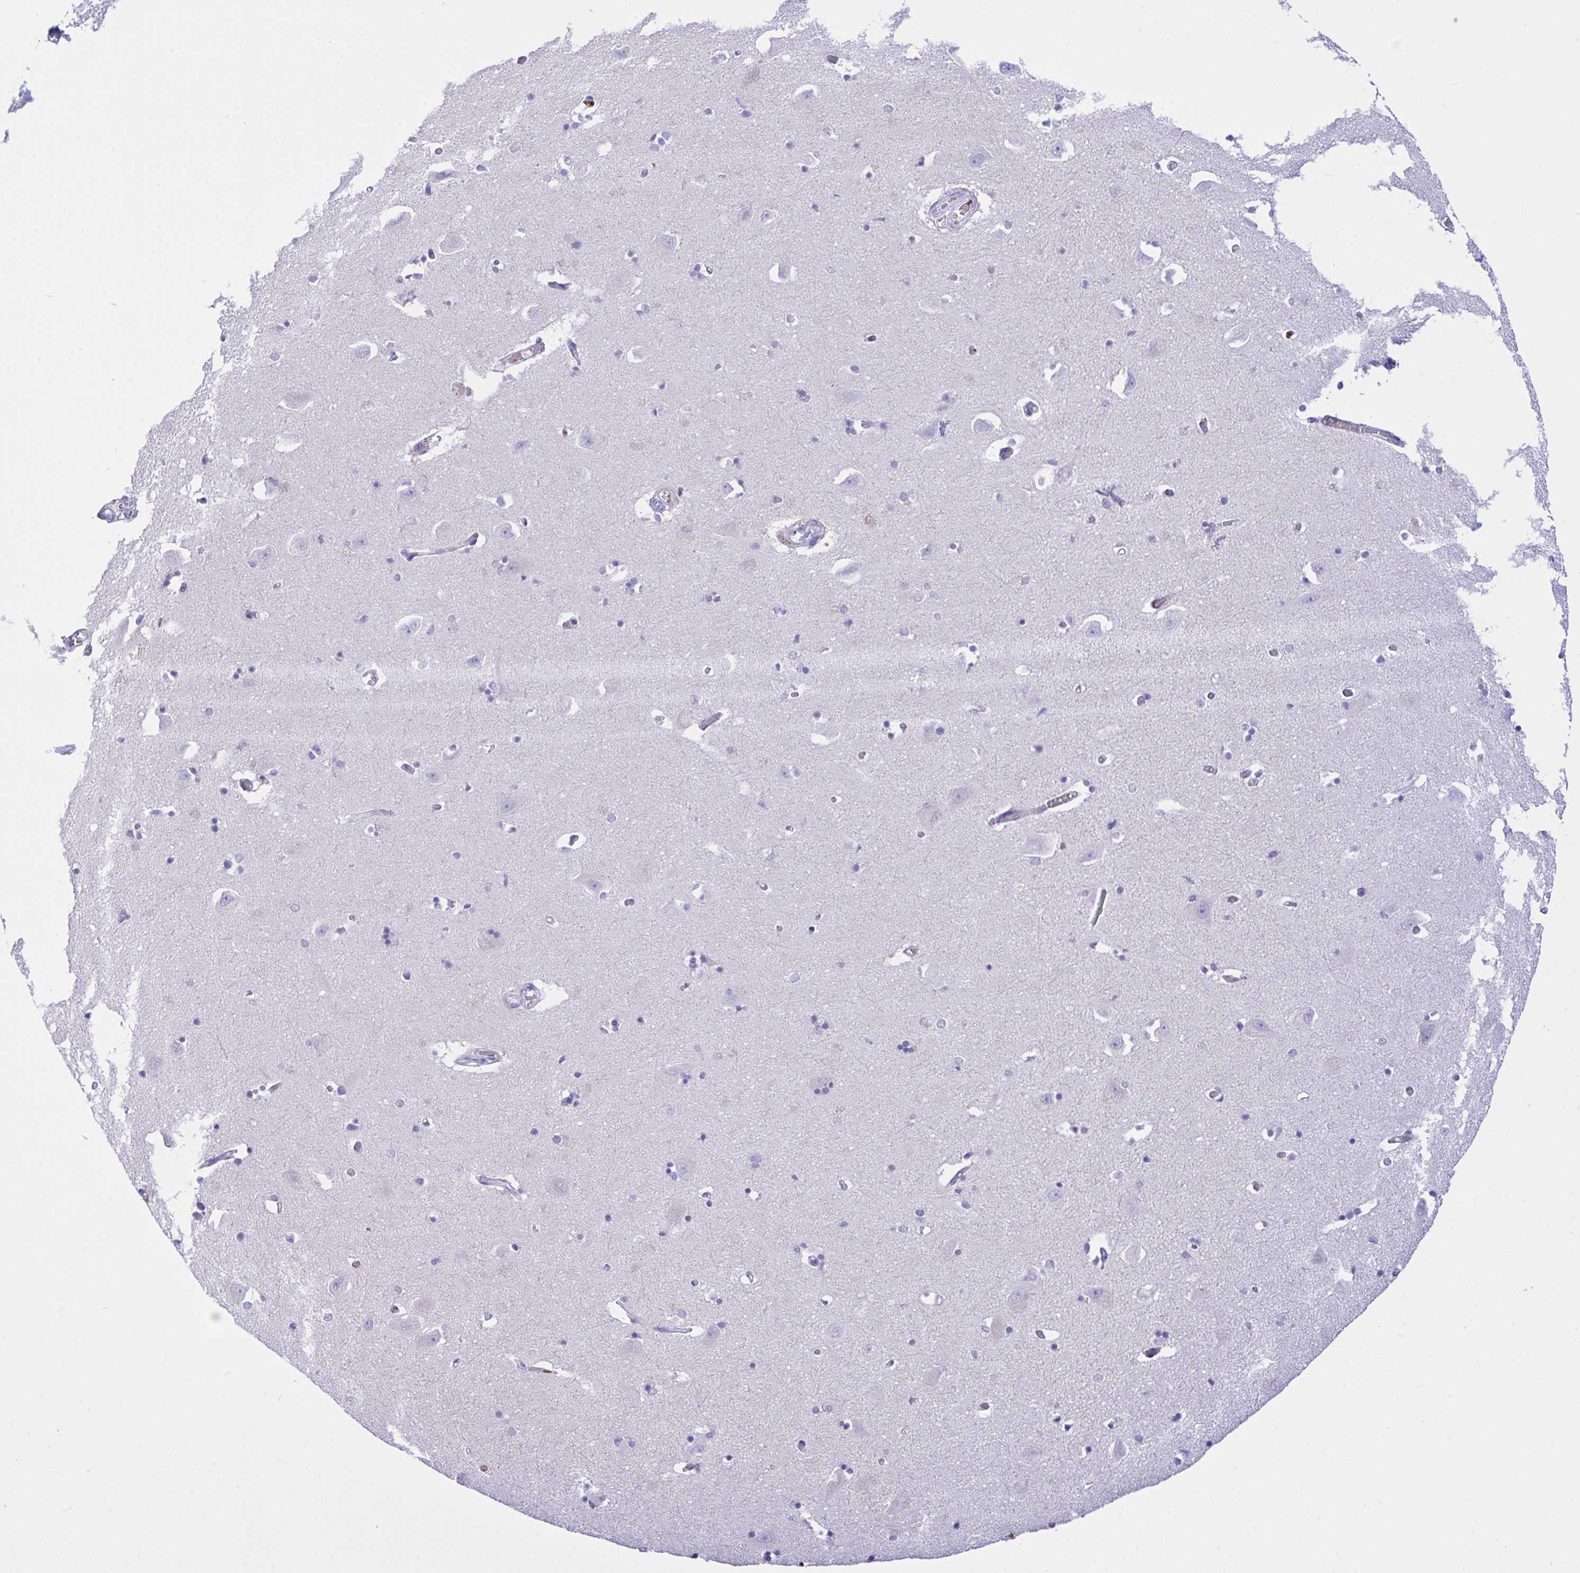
{"staining": {"intensity": "negative", "quantity": "none", "location": "none"}, "tissue": "caudate", "cell_type": "Glial cells", "image_type": "normal", "snomed": [{"axis": "morphology", "description": "Normal tissue, NOS"}, {"axis": "topography", "description": "Lateral ventricle wall"}, {"axis": "topography", "description": "Hippocampus"}], "caption": "This photomicrograph is of normal caudate stained with IHC to label a protein in brown with the nuclei are counter-stained blue. There is no positivity in glial cells.", "gene": "ZNF221", "patient": {"sex": "female", "age": 63}}